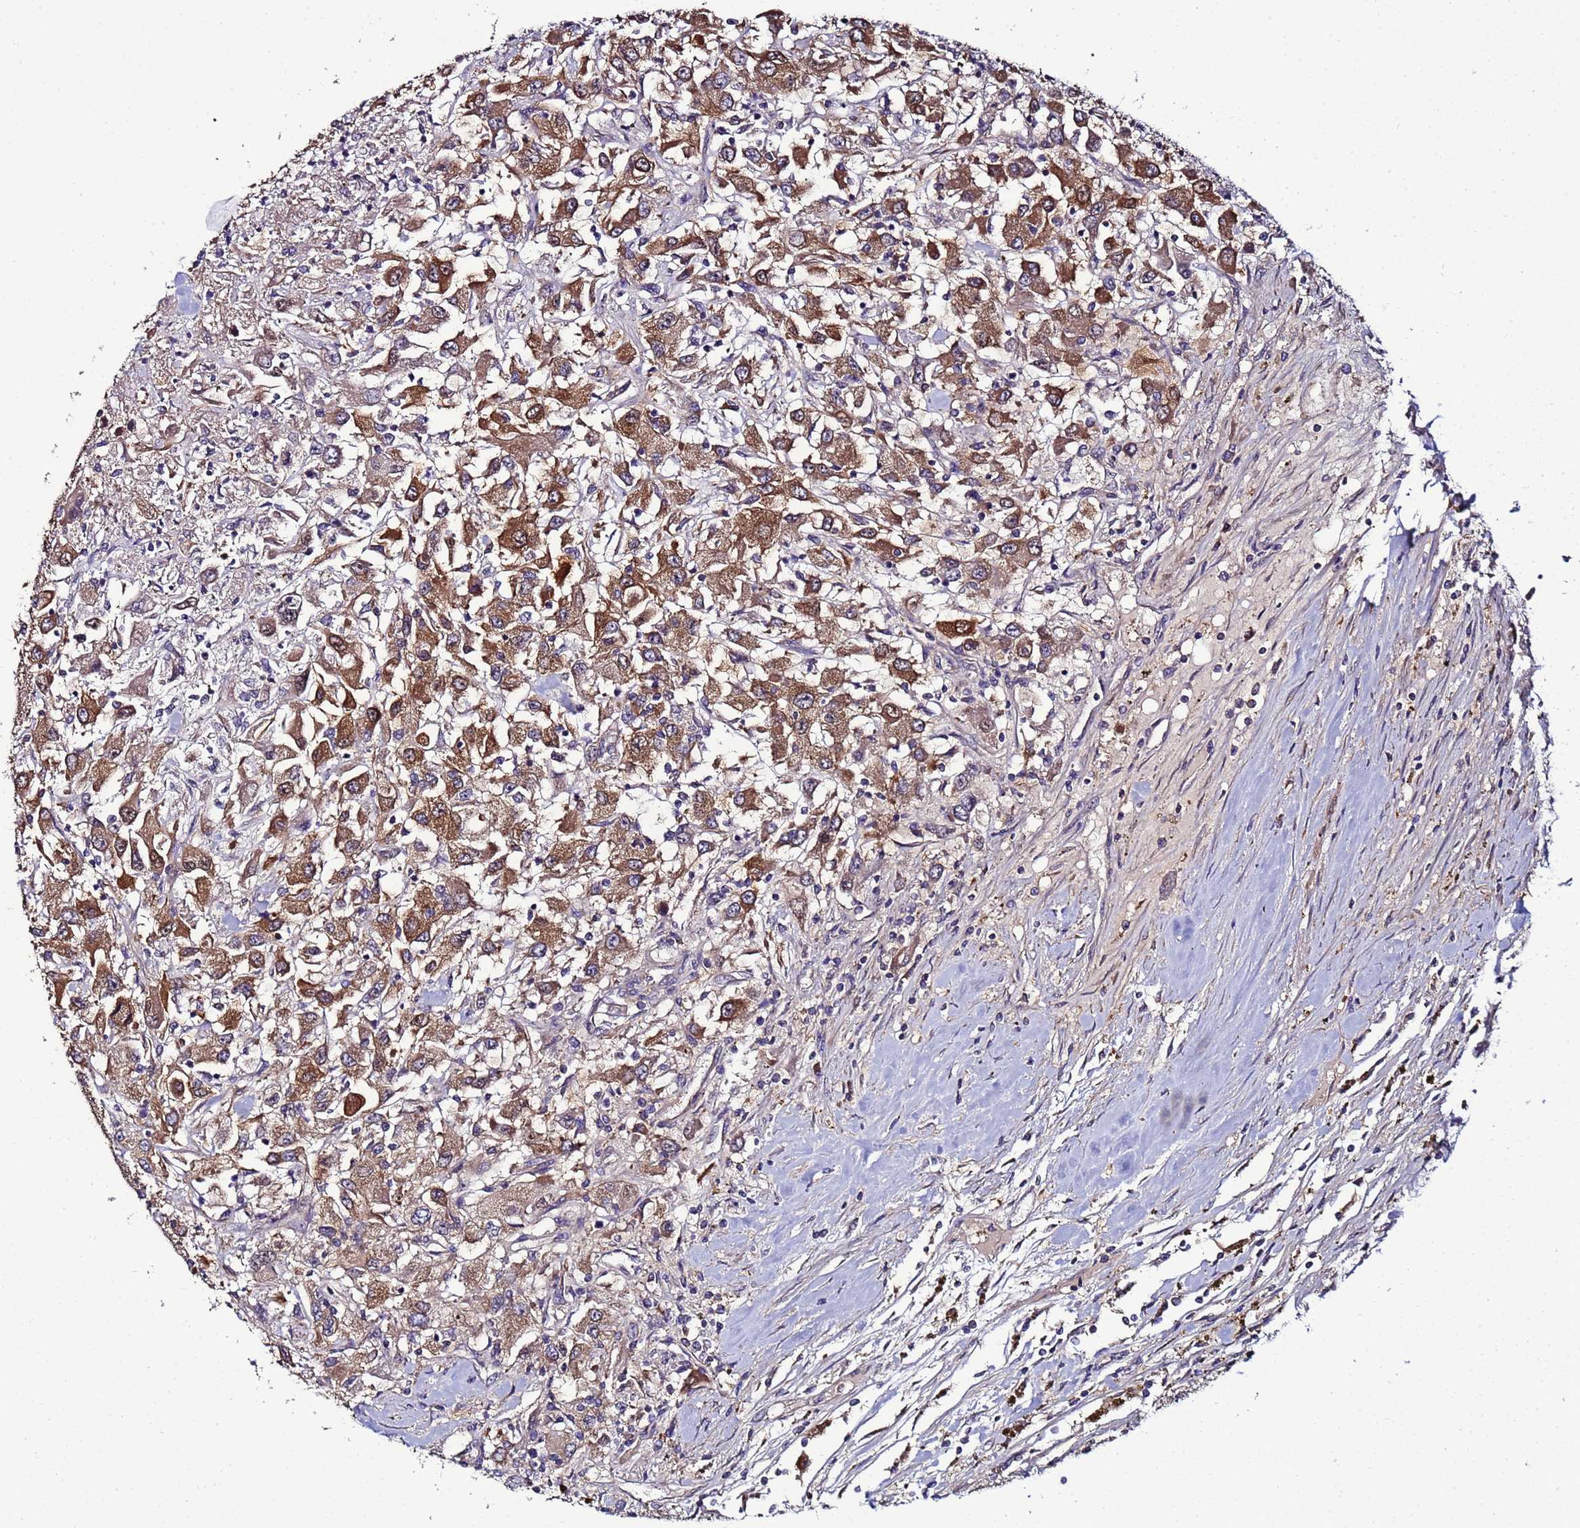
{"staining": {"intensity": "moderate", "quantity": ">75%", "location": "cytoplasmic/membranous"}, "tissue": "renal cancer", "cell_type": "Tumor cells", "image_type": "cancer", "snomed": [{"axis": "morphology", "description": "Adenocarcinoma, NOS"}, {"axis": "topography", "description": "Kidney"}], "caption": "Immunohistochemistry (IHC) histopathology image of human adenocarcinoma (renal) stained for a protein (brown), which displays medium levels of moderate cytoplasmic/membranous positivity in approximately >75% of tumor cells.", "gene": "NAXE", "patient": {"sex": "female", "age": 67}}